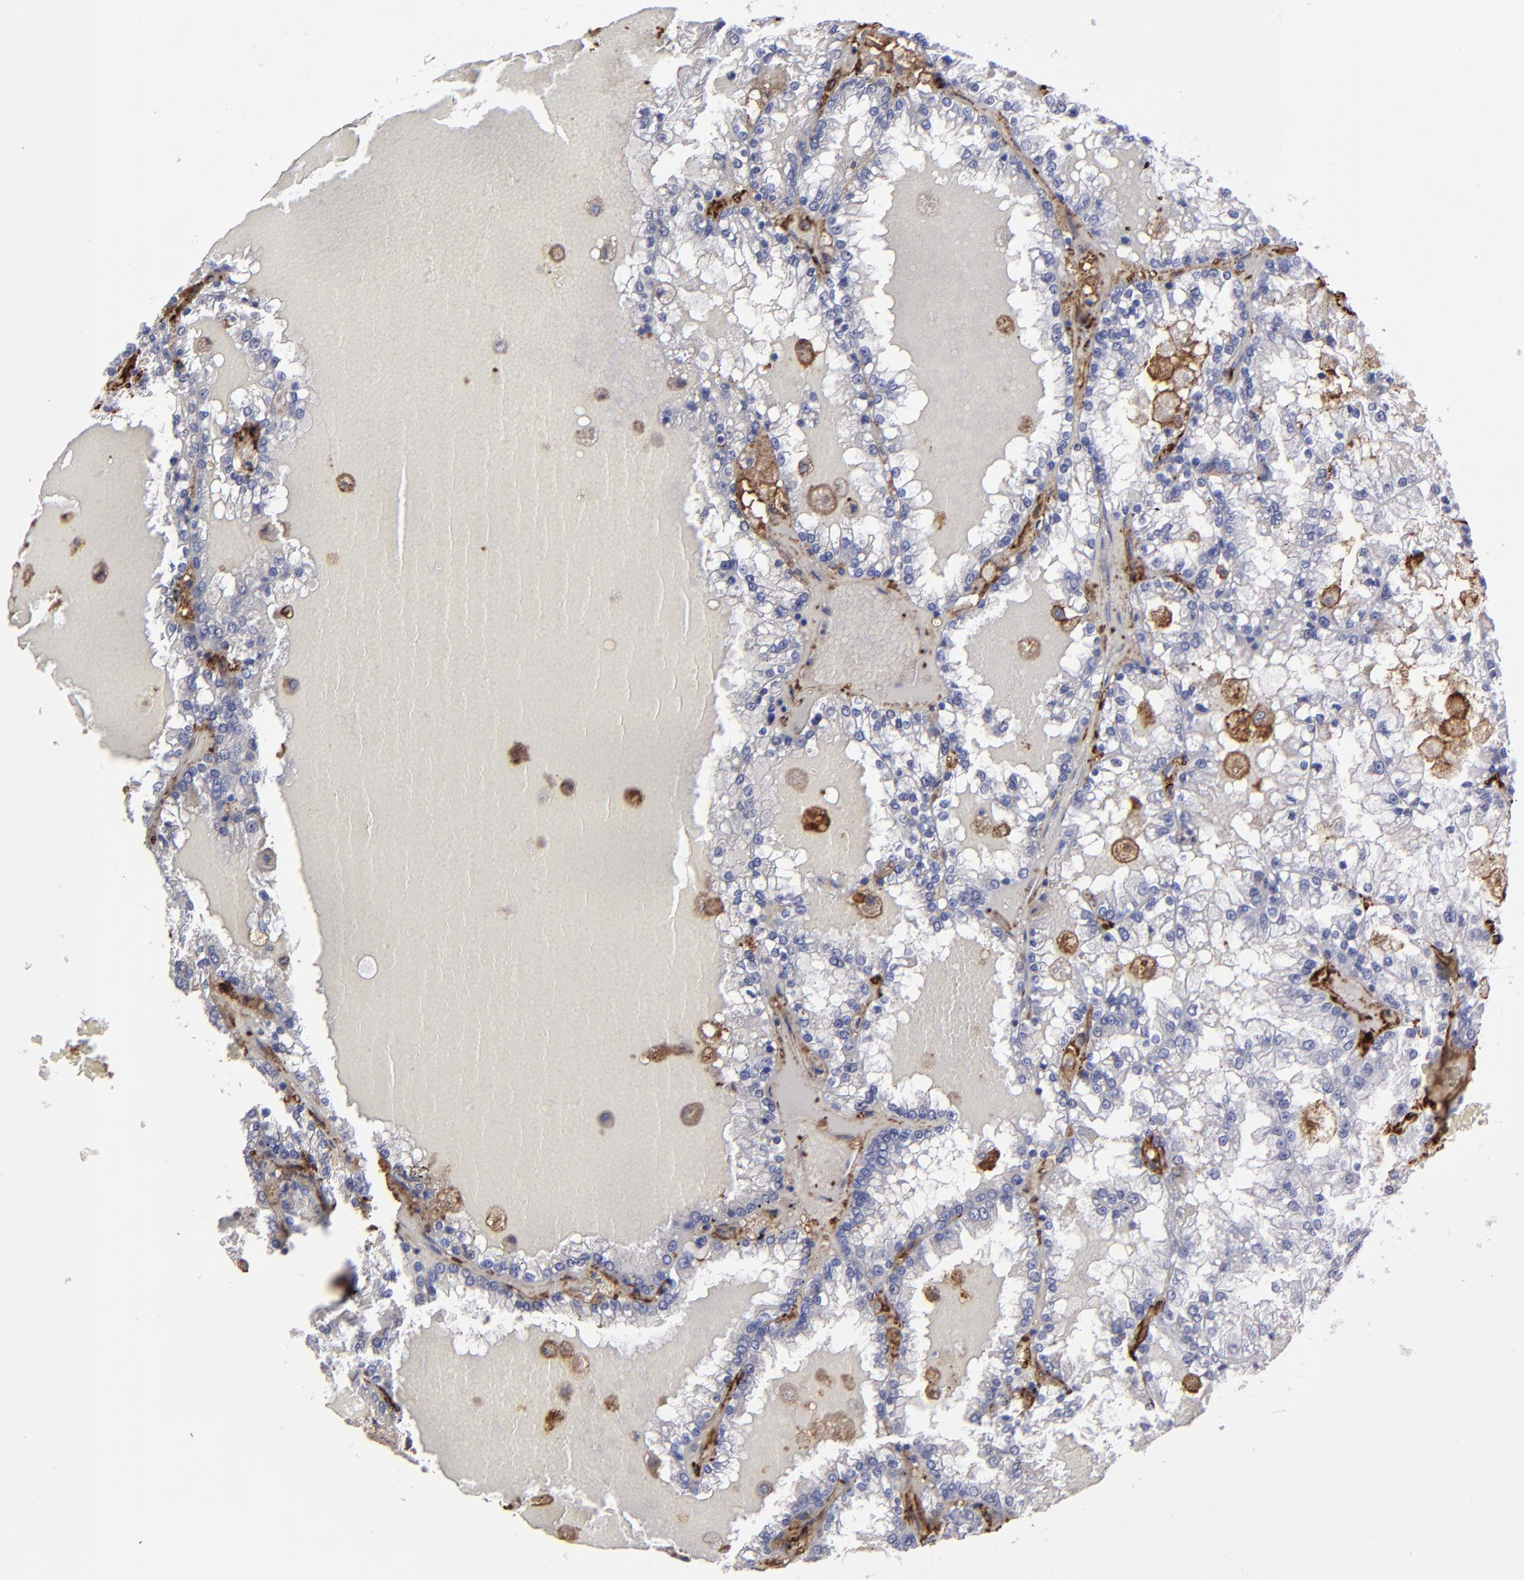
{"staining": {"intensity": "negative", "quantity": "none", "location": "none"}, "tissue": "renal cancer", "cell_type": "Tumor cells", "image_type": "cancer", "snomed": [{"axis": "morphology", "description": "Adenocarcinoma, NOS"}, {"axis": "topography", "description": "Kidney"}], "caption": "High power microscopy image of an immunohistochemistry micrograph of renal cancer, revealing no significant positivity in tumor cells.", "gene": "CD36", "patient": {"sex": "female", "age": 56}}